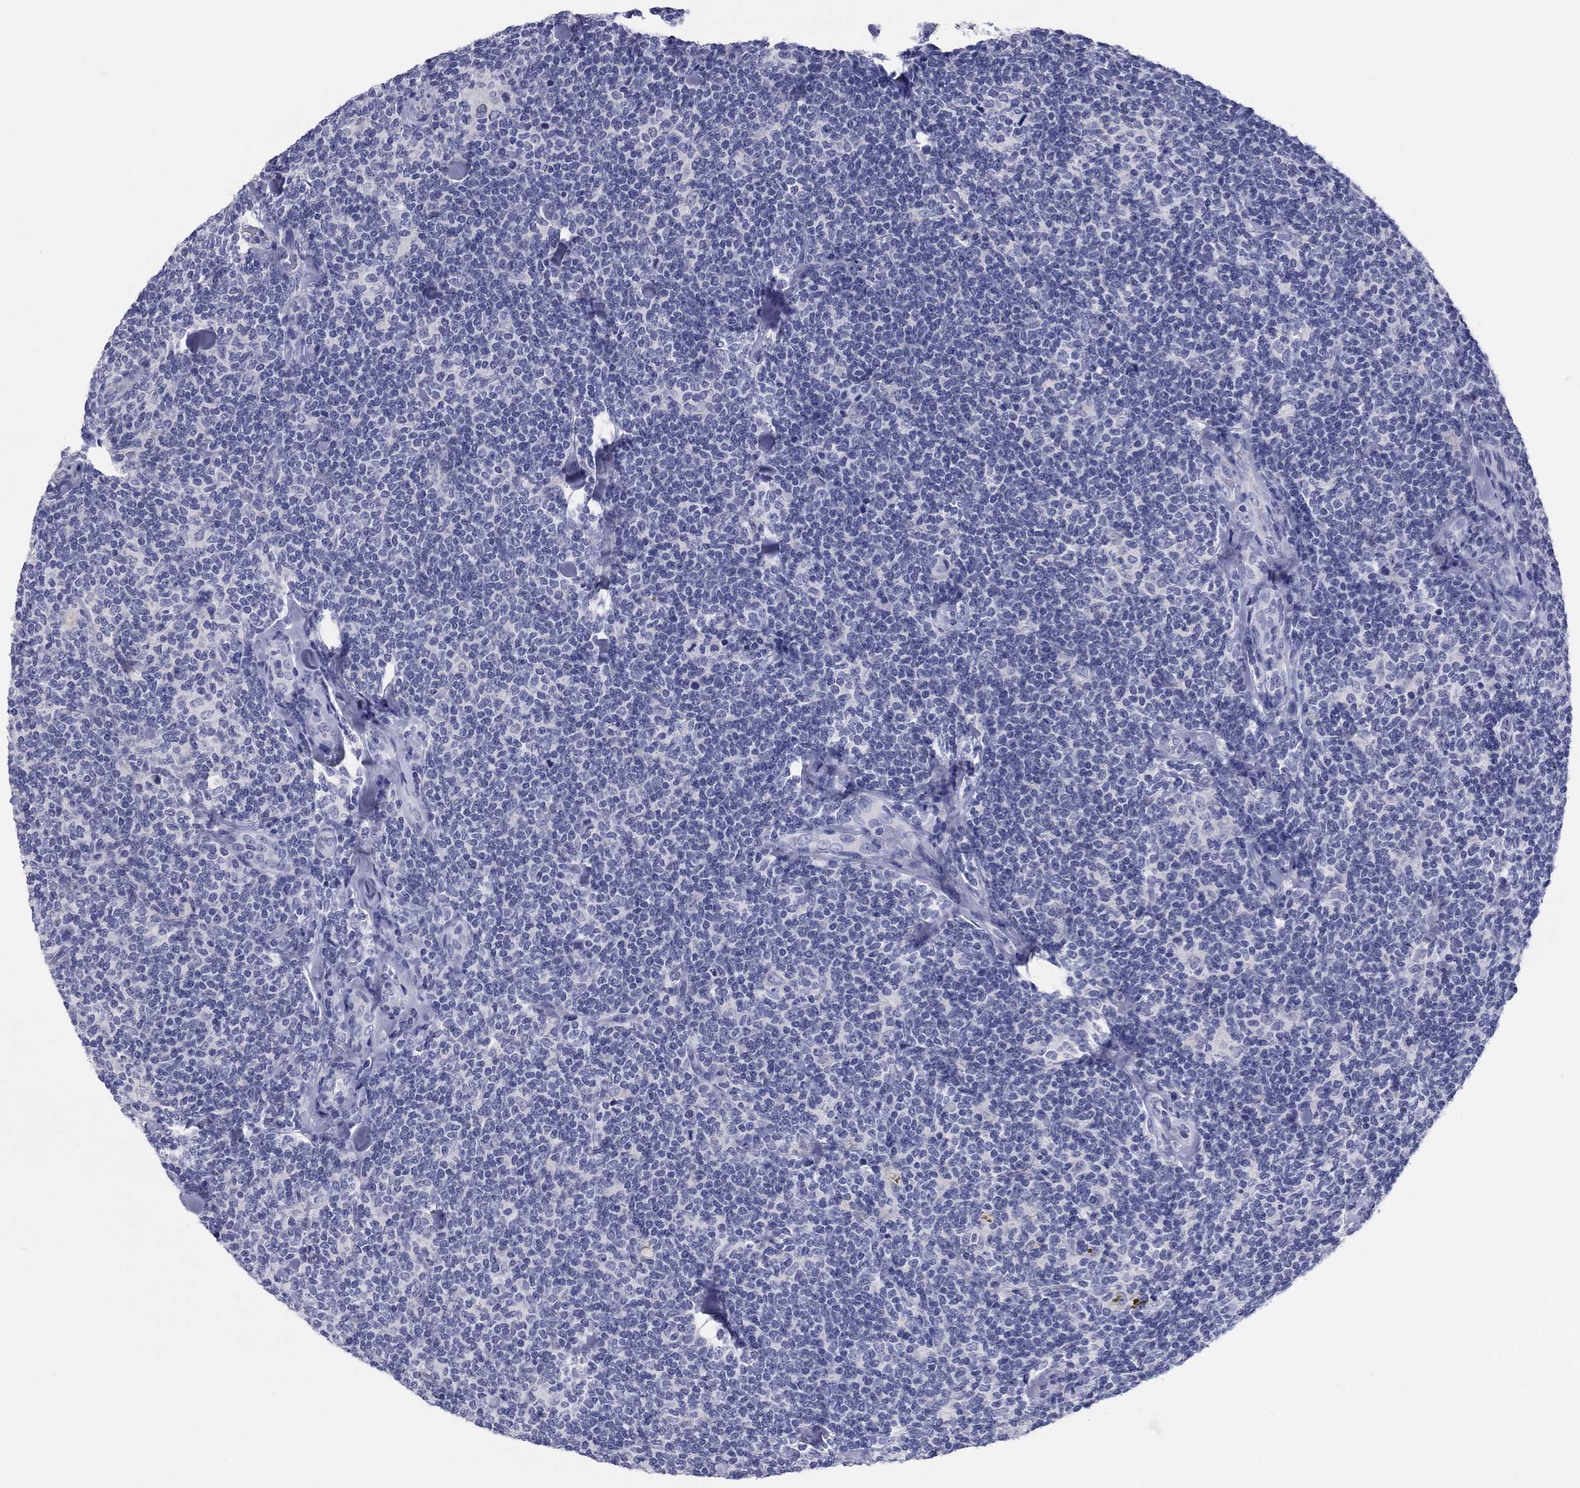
{"staining": {"intensity": "negative", "quantity": "none", "location": "none"}, "tissue": "lymphoma", "cell_type": "Tumor cells", "image_type": "cancer", "snomed": [{"axis": "morphology", "description": "Malignant lymphoma, non-Hodgkin's type, Low grade"}, {"axis": "topography", "description": "Lymph node"}], "caption": "Human lymphoma stained for a protein using immunohistochemistry reveals no staining in tumor cells.", "gene": "ERICH3", "patient": {"sex": "female", "age": 56}}